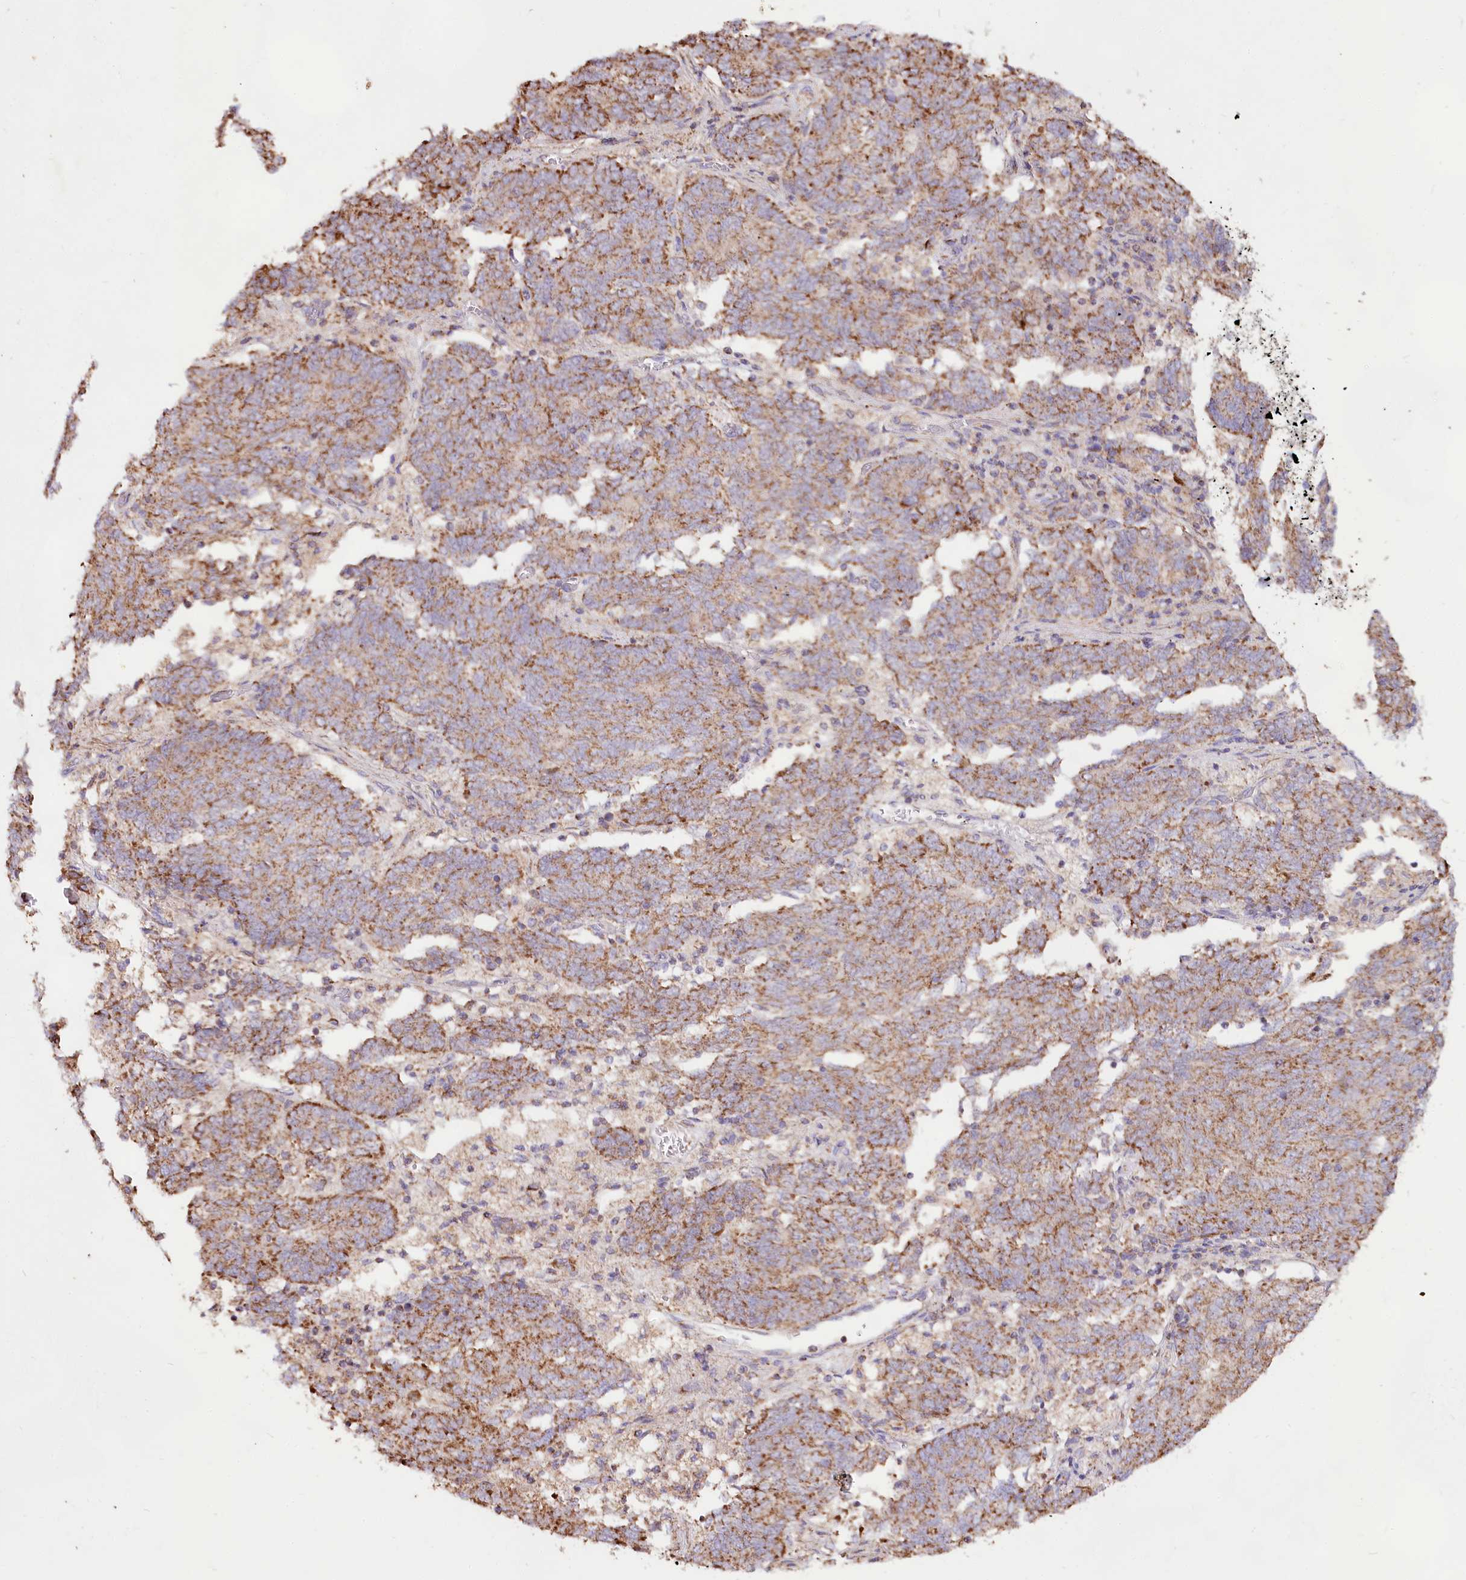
{"staining": {"intensity": "moderate", "quantity": ">75%", "location": "cytoplasmic/membranous"}, "tissue": "endometrial cancer", "cell_type": "Tumor cells", "image_type": "cancer", "snomed": [{"axis": "morphology", "description": "Adenocarcinoma, NOS"}, {"axis": "topography", "description": "Endometrium"}], "caption": "Endometrial adenocarcinoma tissue reveals moderate cytoplasmic/membranous expression in about >75% of tumor cells Nuclei are stained in blue.", "gene": "TASOR2", "patient": {"sex": "female", "age": 80}}